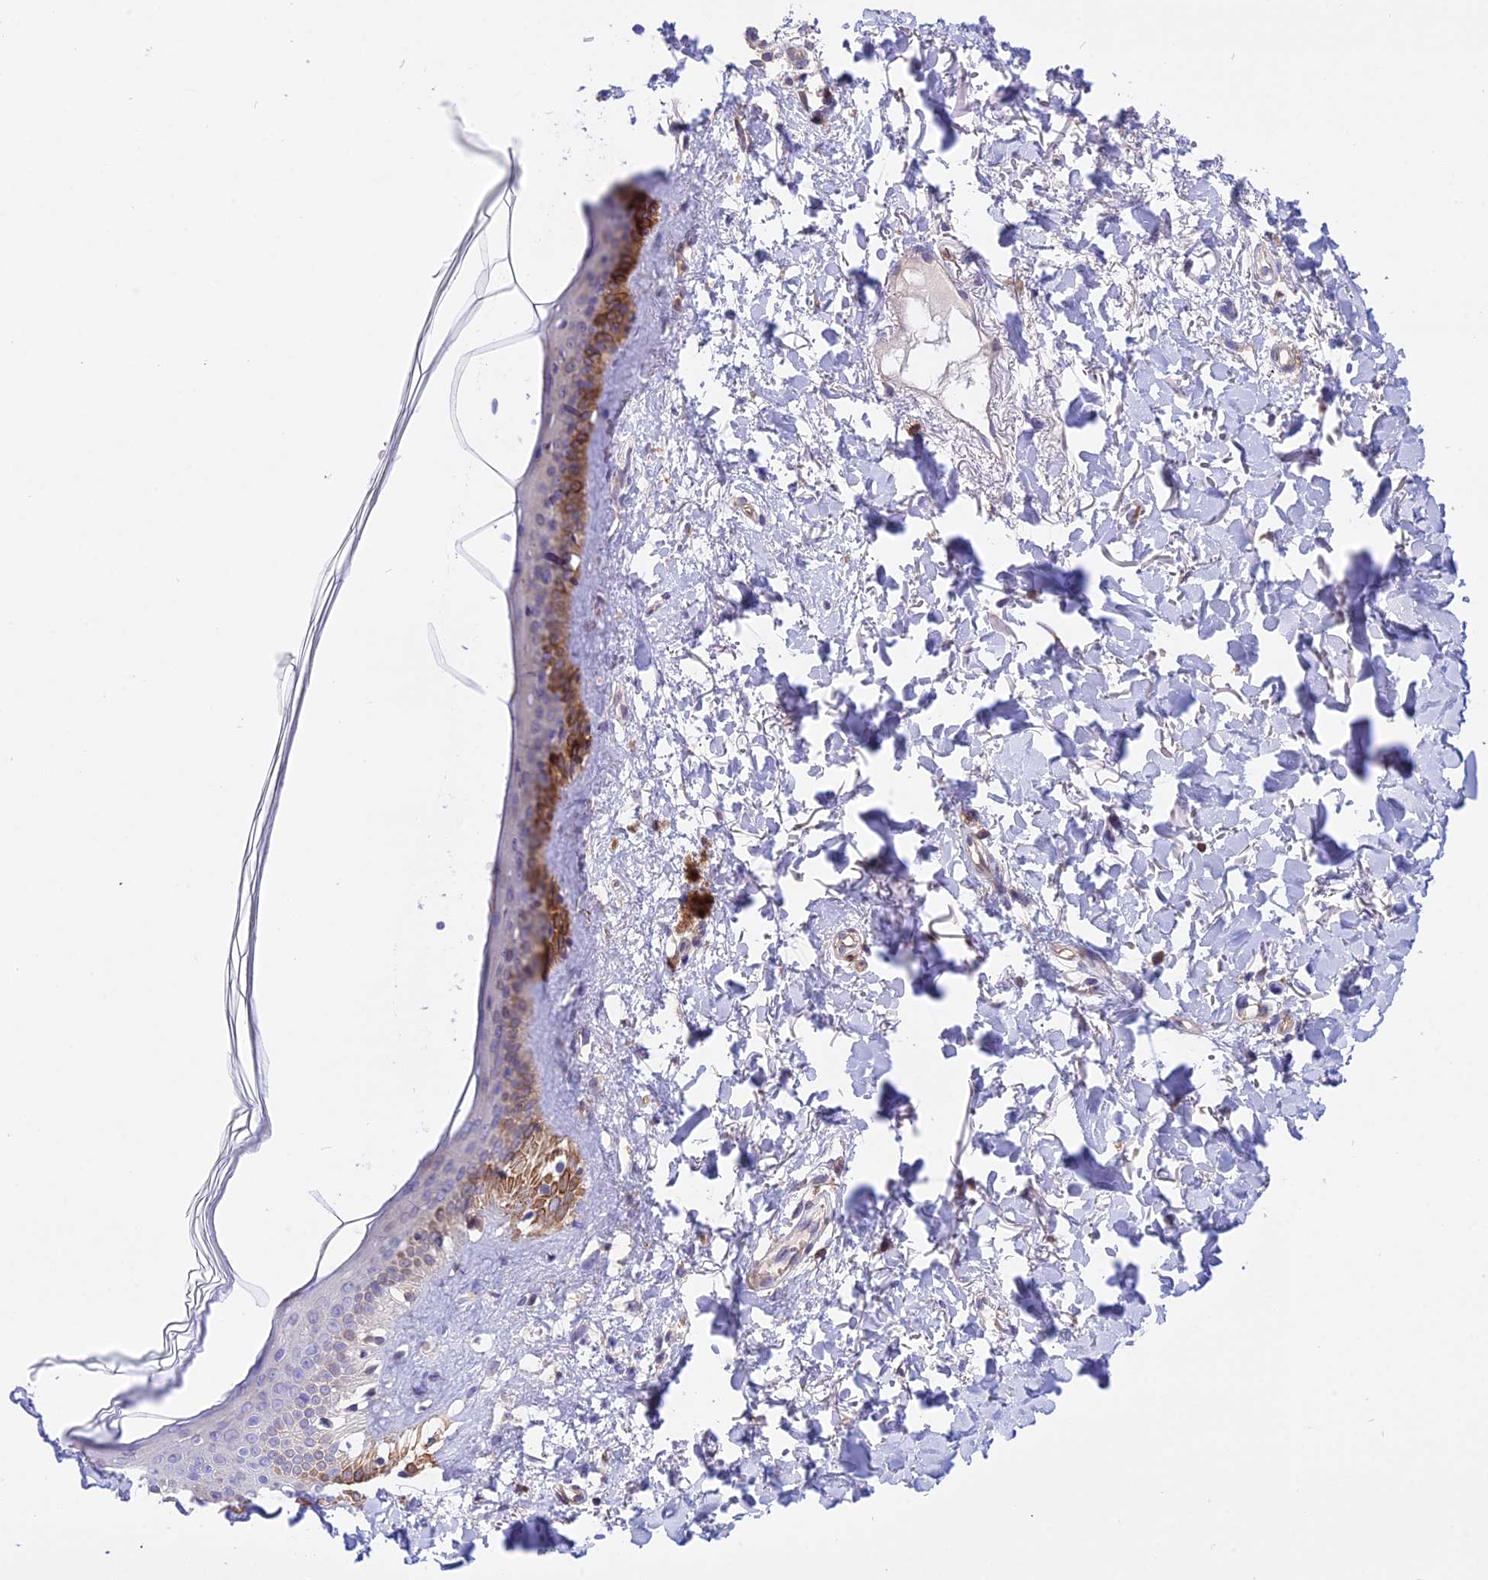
{"staining": {"intensity": "negative", "quantity": "none", "location": "none"}, "tissue": "skin", "cell_type": "Fibroblasts", "image_type": "normal", "snomed": [{"axis": "morphology", "description": "Normal tissue, NOS"}, {"axis": "topography", "description": "Skin"}], "caption": "DAB (3,3'-diaminobenzidine) immunohistochemical staining of benign skin exhibits no significant expression in fibroblasts.", "gene": "TRIM43B", "patient": {"sex": "female", "age": 58}}